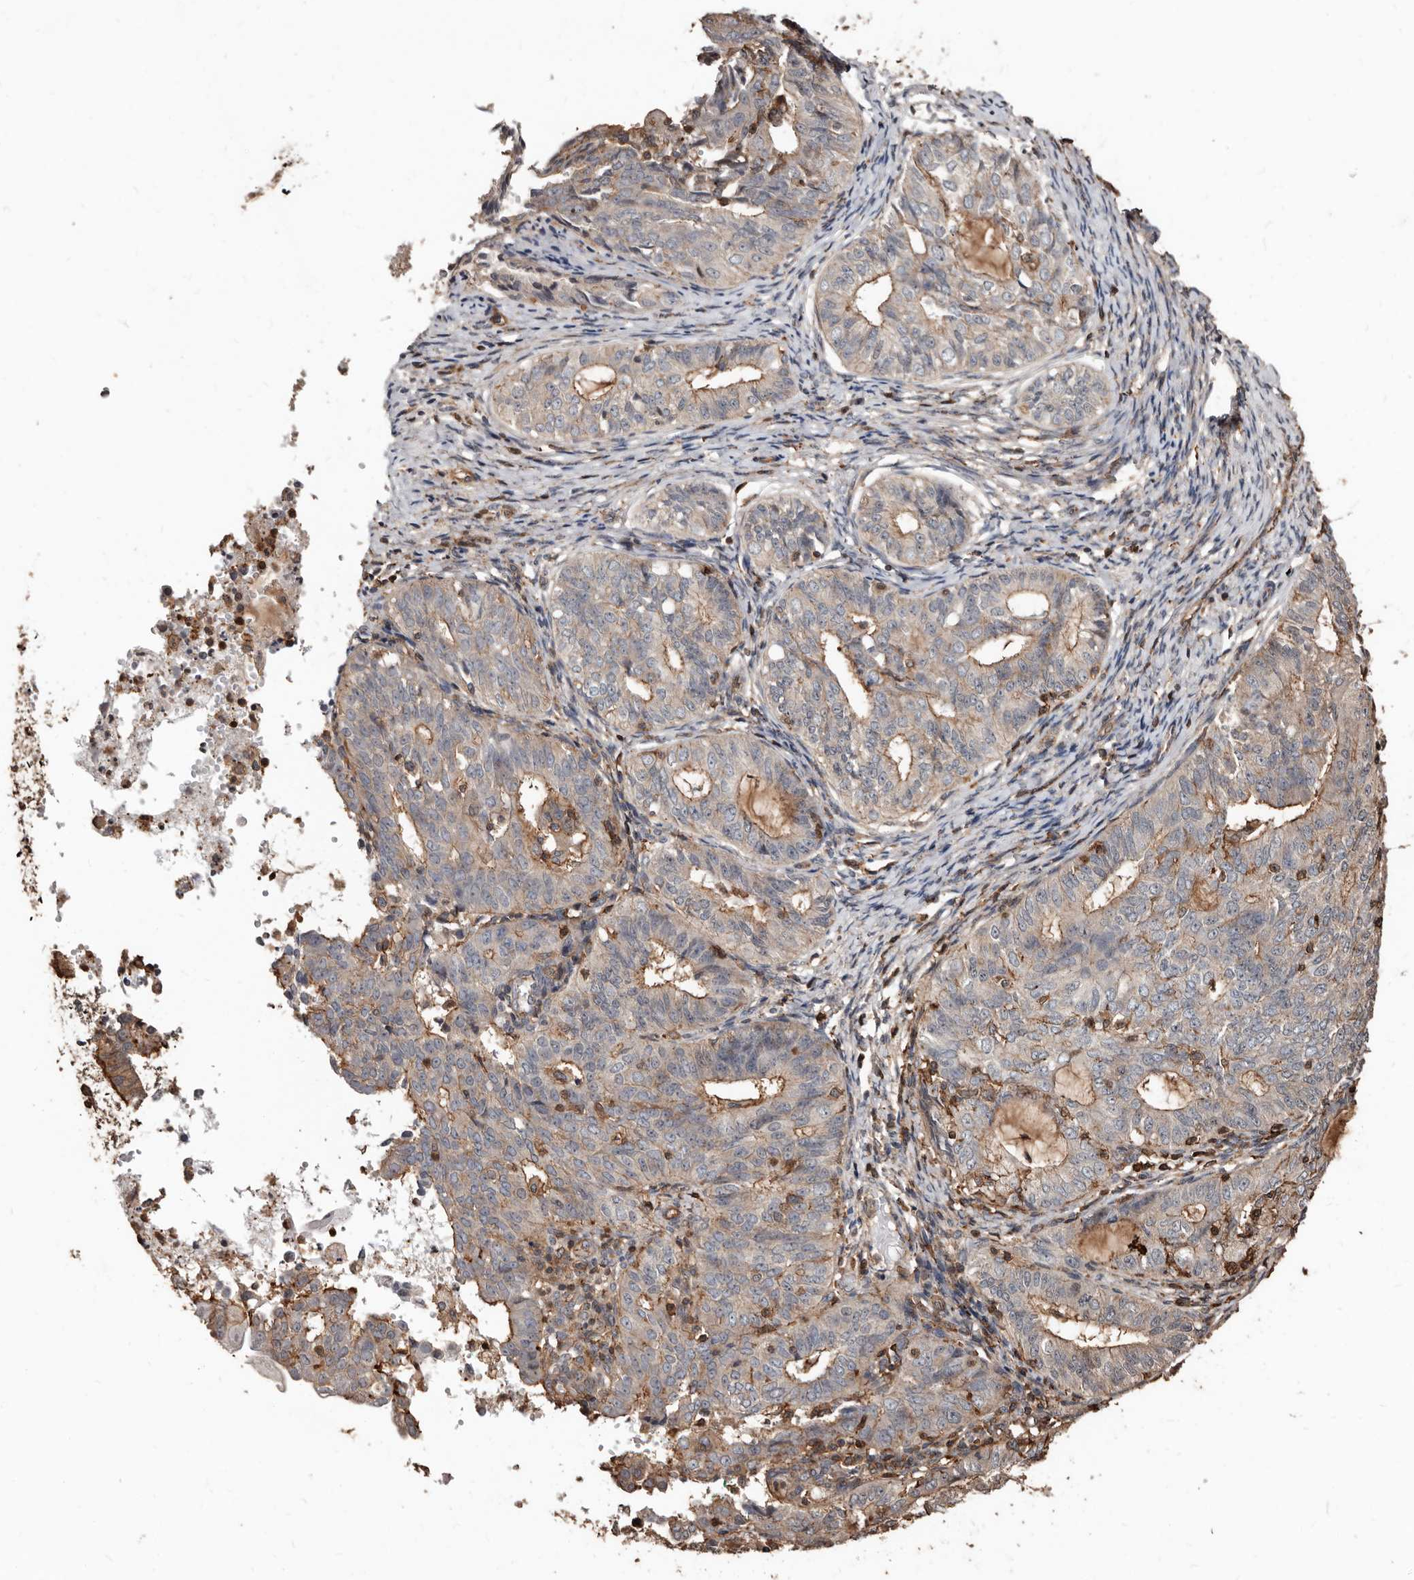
{"staining": {"intensity": "moderate", "quantity": "<25%", "location": "cytoplasmic/membranous"}, "tissue": "endometrial cancer", "cell_type": "Tumor cells", "image_type": "cancer", "snomed": [{"axis": "morphology", "description": "Adenocarcinoma, NOS"}, {"axis": "topography", "description": "Endometrium"}], "caption": "A micrograph showing moderate cytoplasmic/membranous expression in approximately <25% of tumor cells in endometrial cancer, as visualized by brown immunohistochemical staining.", "gene": "GSK3A", "patient": {"sex": "female", "age": 32}}